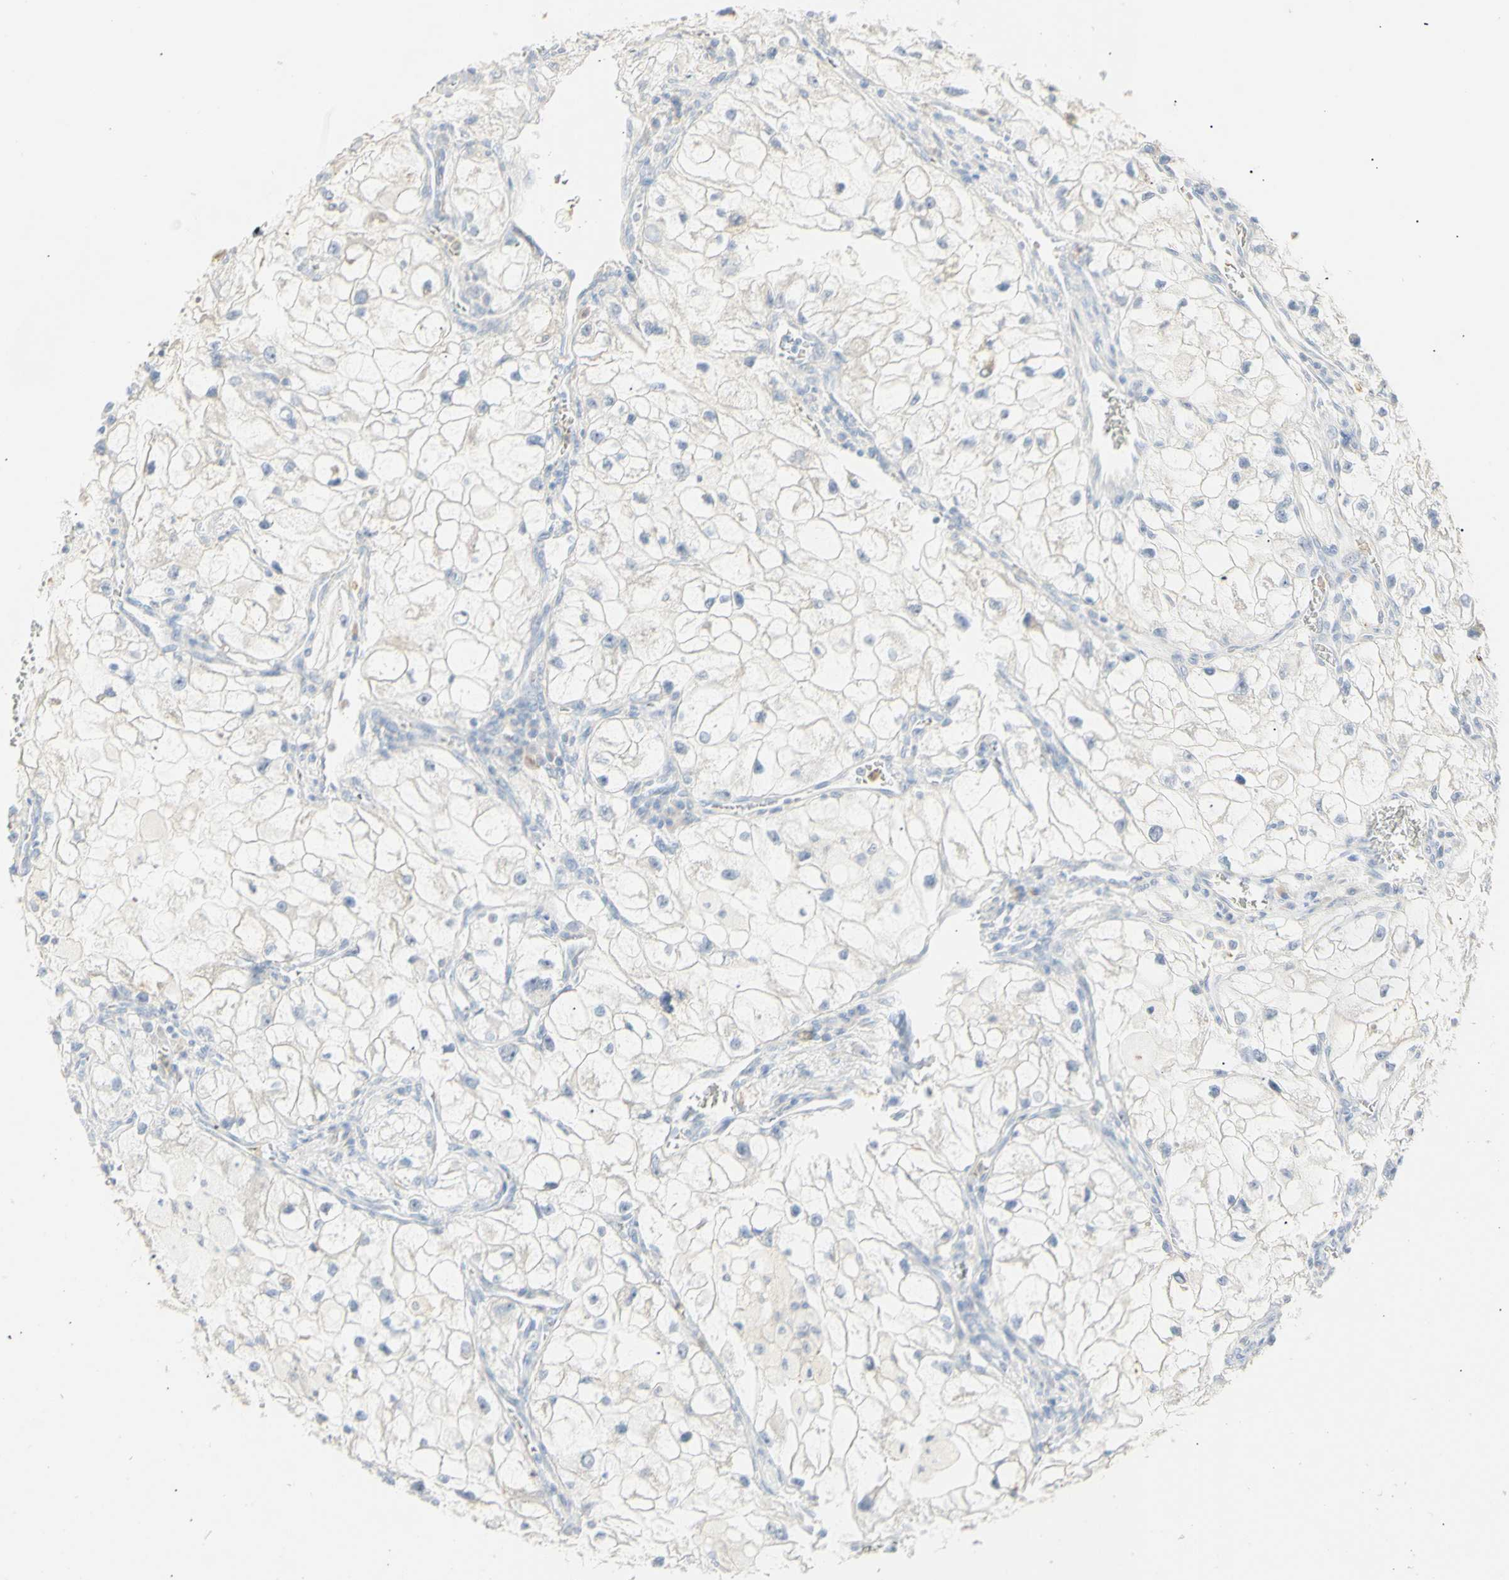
{"staining": {"intensity": "negative", "quantity": "none", "location": "none"}, "tissue": "renal cancer", "cell_type": "Tumor cells", "image_type": "cancer", "snomed": [{"axis": "morphology", "description": "Adenocarcinoma, NOS"}, {"axis": "topography", "description": "Kidney"}], "caption": "Human renal adenocarcinoma stained for a protein using IHC shows no positivity in tumor cells.", "gene": "B4GALNT3", "patient": {"sex": "female", "age": 70}}